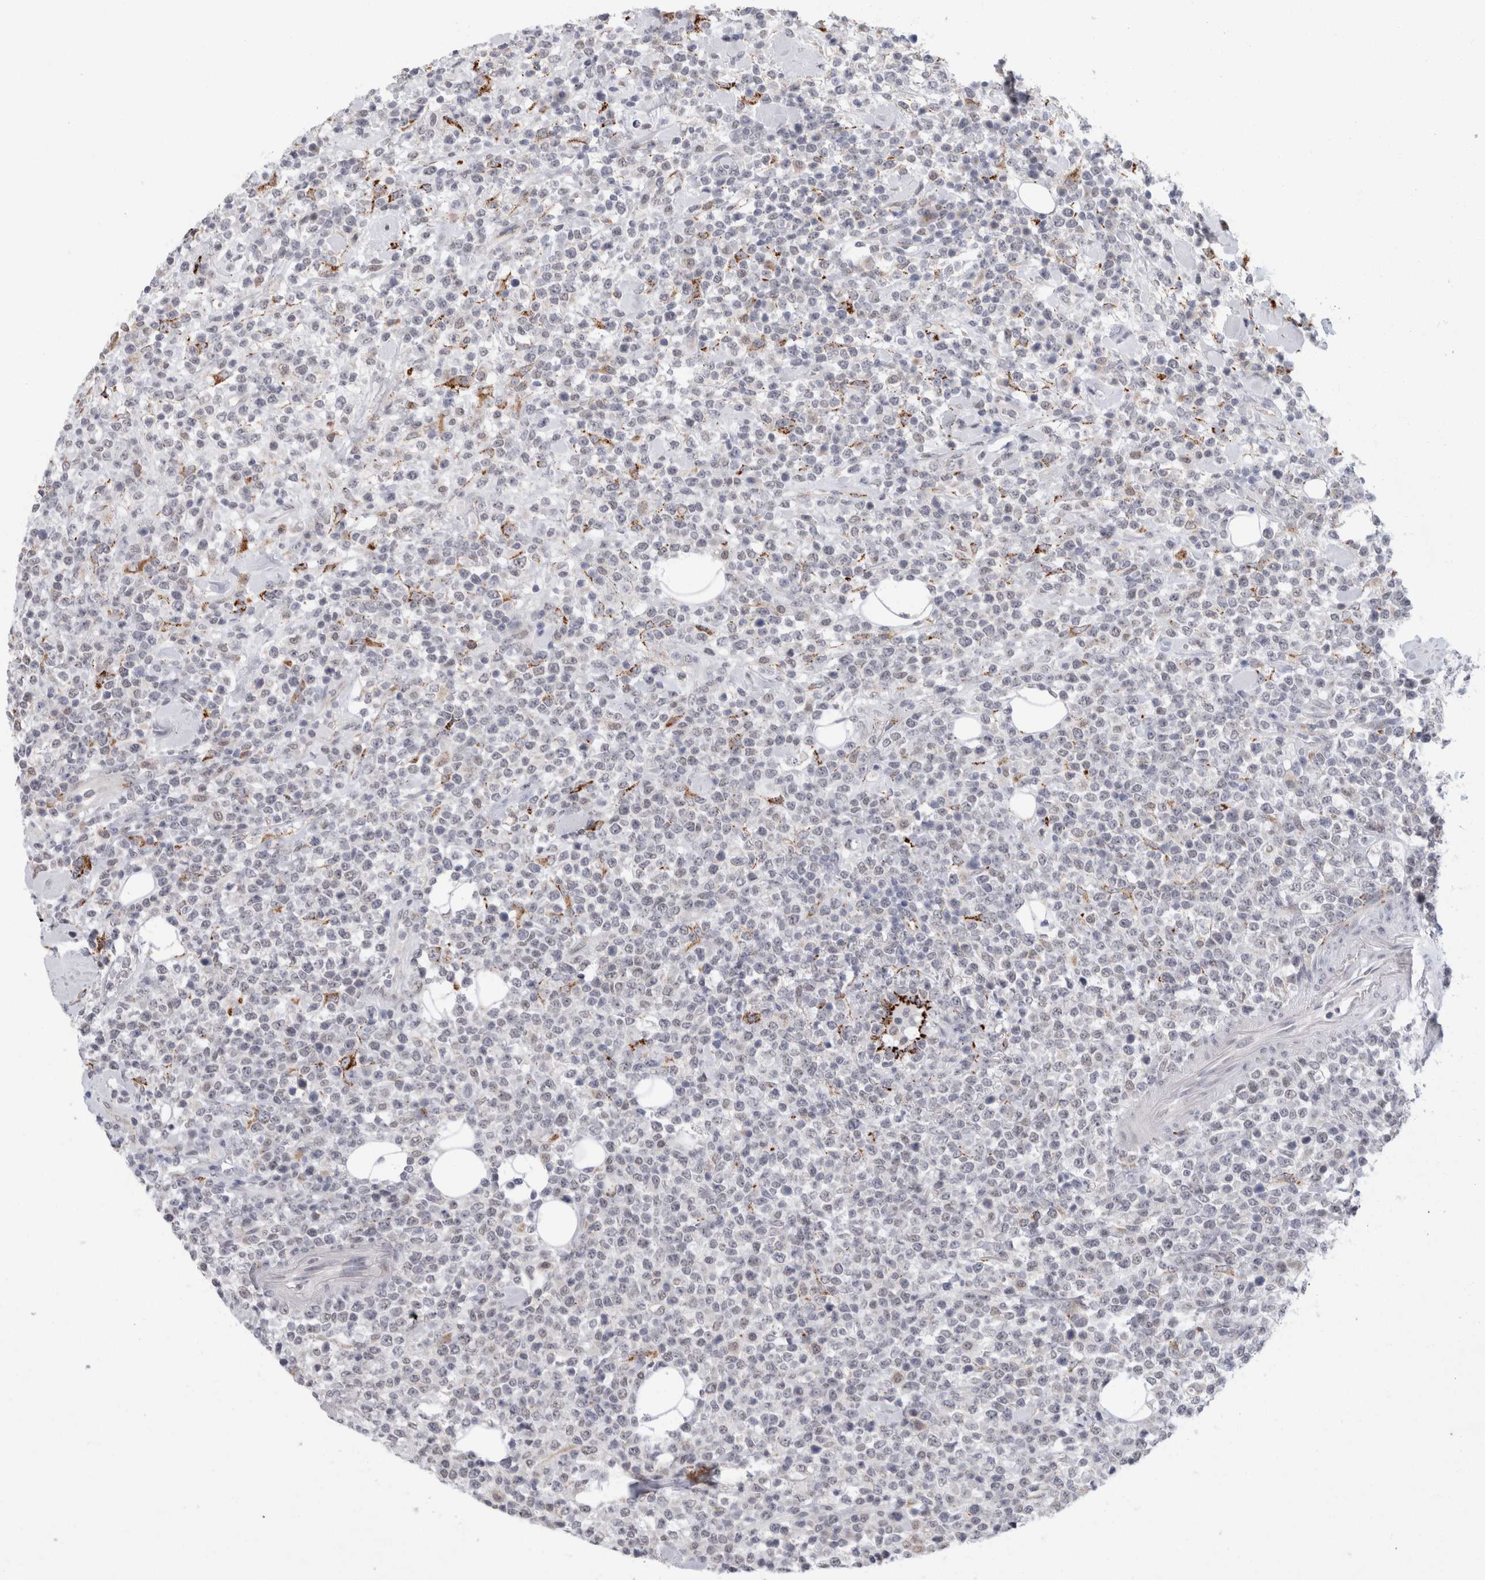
{"staining": {"intensity": "negative", "quantity": "none", "location": "none"}, "tissue": "lymphoma", "cell_type": "Tumor cells", "image_type": "cancer", "snomed": [{"axis": "morphology", "description": "Malignant lymphoma, non-Hodgkin's type, High grade"}, {"axis": "topography", "description": "Colon"}], "caption": "Immunohistochemistry histopathology image of malignant lymphoma, non-Hodgkin's type (high-grade) stained for a protein (brown), which demonstrates no expression in tumor cells.", "gene": "NIPA1", "patient": {"sex": "female", "age": 53}}